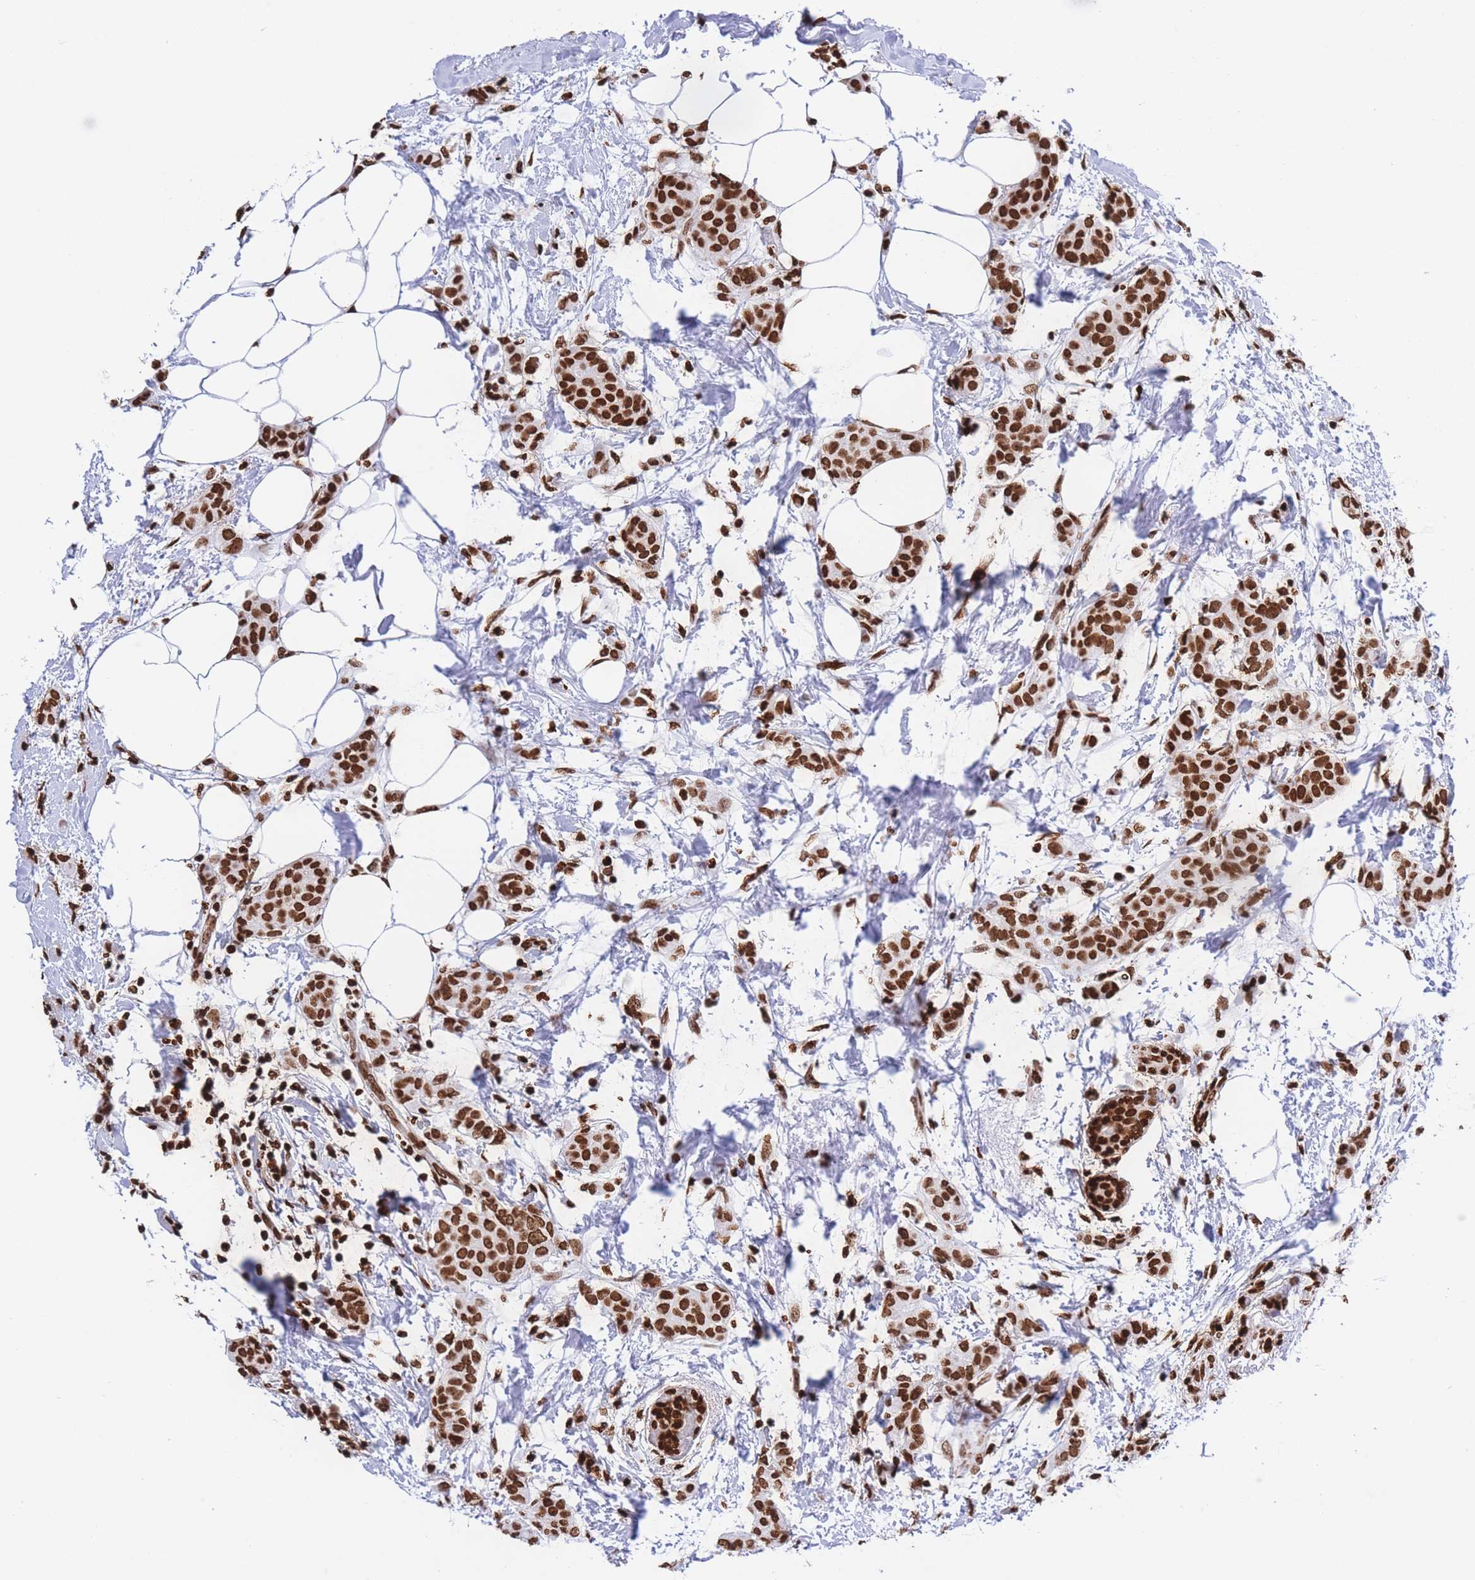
{"staining": {"intensity": "strong", "quantity": ">75%", "location": "nuclear"}, "tissue": "breast cancer", "cell_type": "Tumor cells", "image_type": "cancer", "snomed": [{"axis": "morphology", "description": "Duct carcinoma"}, {"axis": "topography", "description": "Breast"}], "caption": "Brown immunohistochemical staining in breast cancer (invasive ductal carcinoma) demonstrates strong nuclear staining in approximately >75% of tumor cells.", "gene": "H2BC11", "patient": {"sex": "female", "age": 72}}